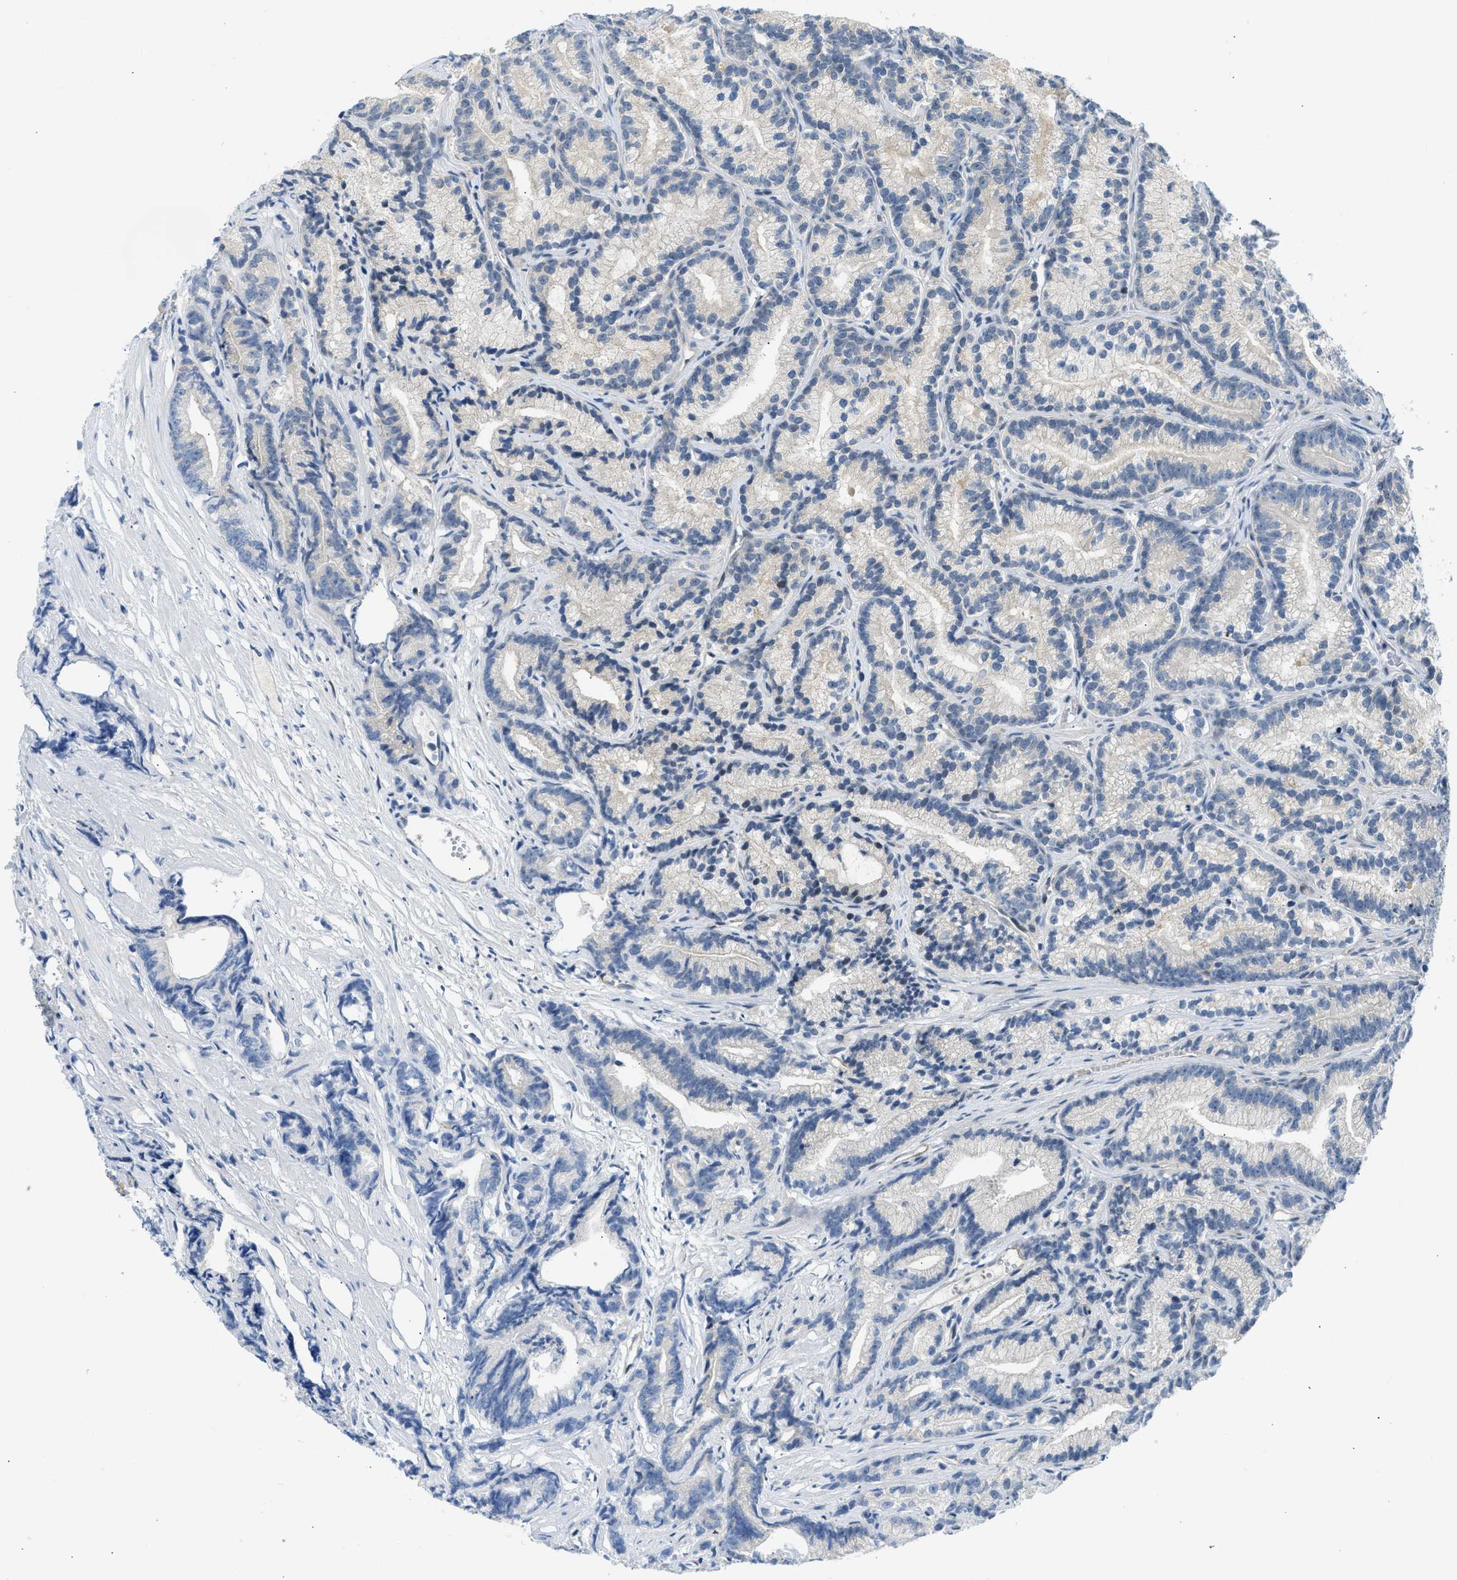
{"staining": {"intensity": "weak", "quantity": "<25%", "location": "cytoplasmic/membranous"}, "tissue": "prostate cancer", "cell_type": "Tumor cells", "image_type": "cancer", "snomed": [{"axis": "morphology", "description": "Adenocarcinoma, Low grade"}, {"axis": "topography", "description": "Prostate"}], "caption": "A photomicrograph of human low-grade adenocarcinoma (prostate) is negative for staining in tumor cells.", "gene": "OLIG3", "patient": {"sex": "male", "age": 89}}